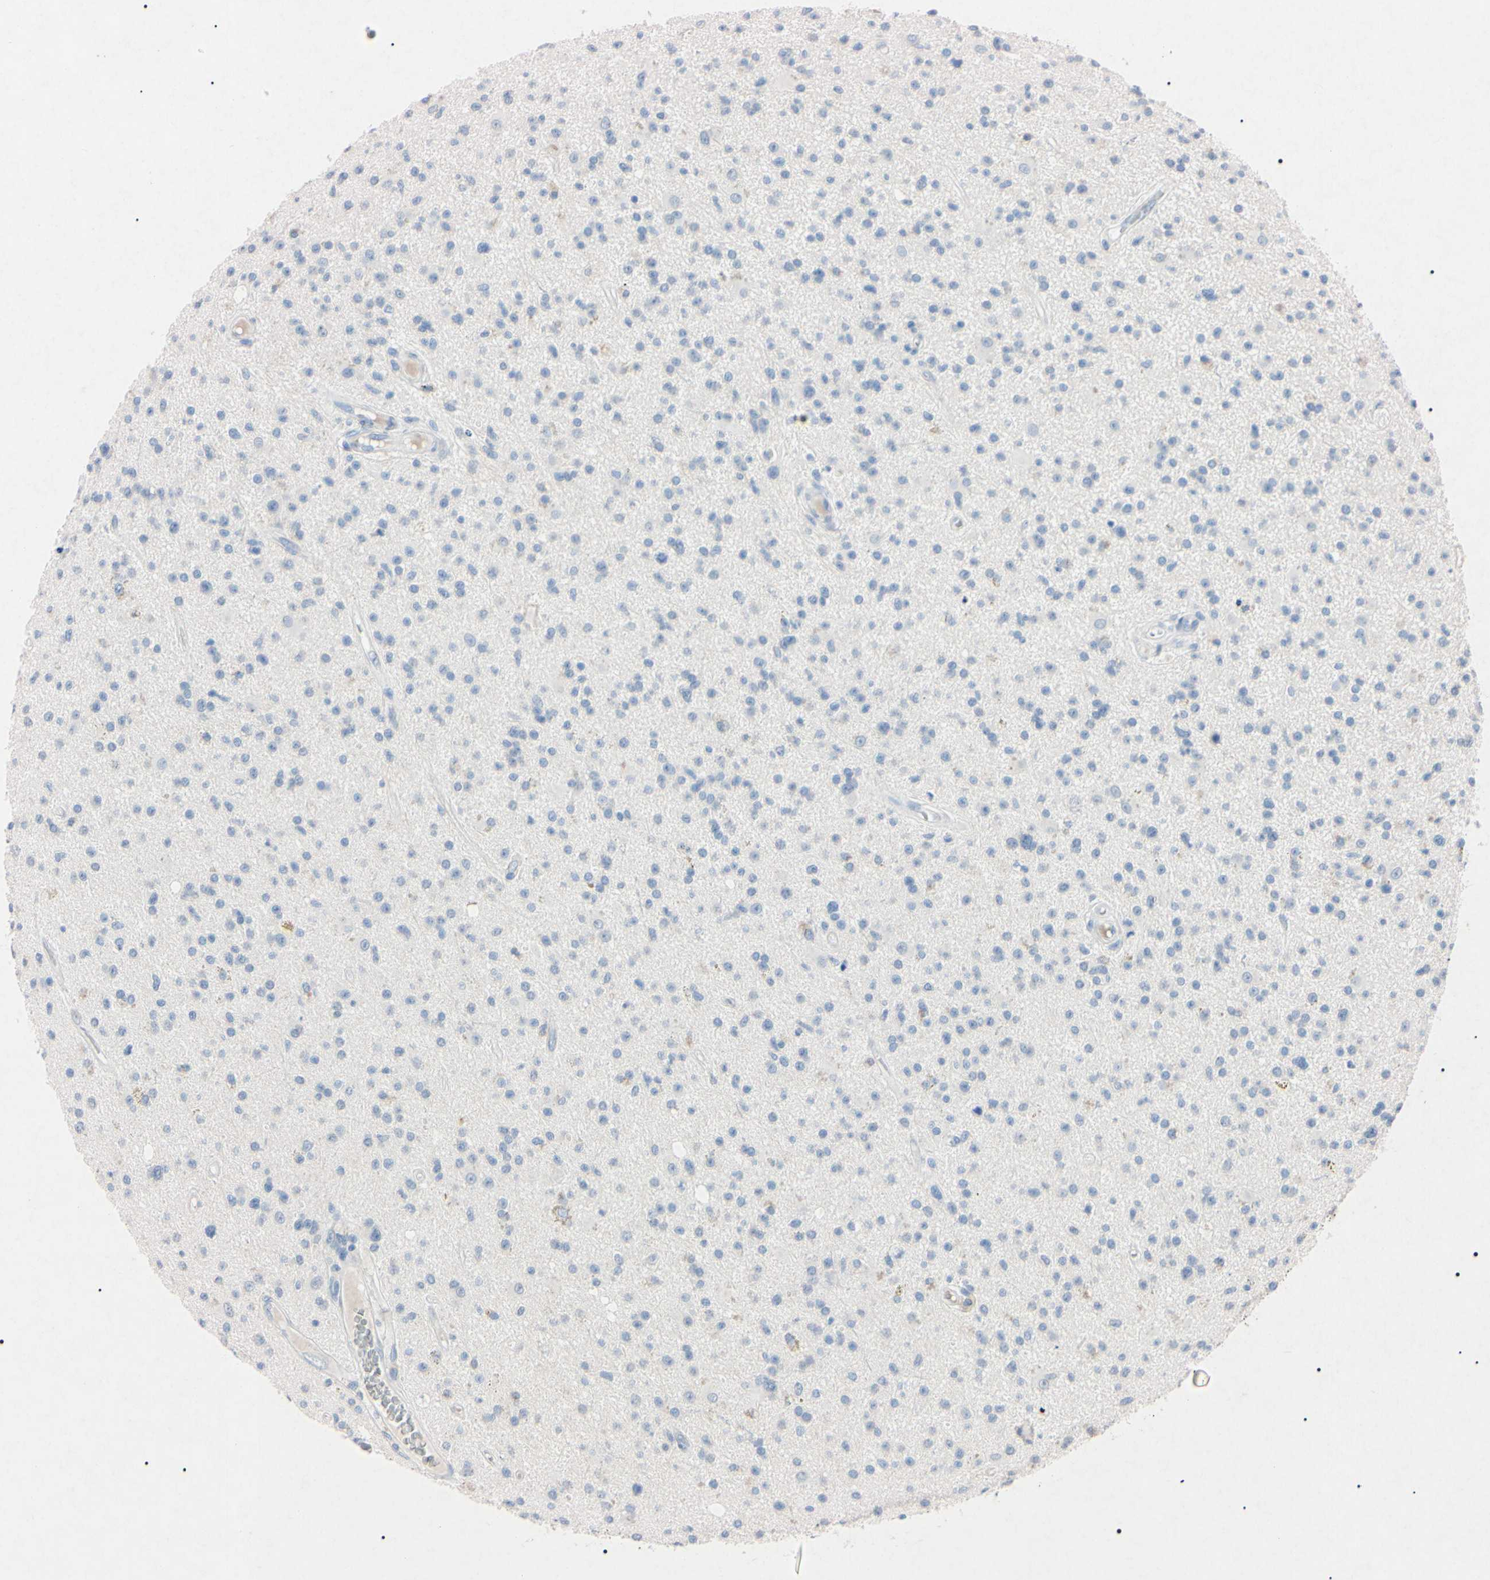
{"staining": {"intensity": "negative", "quantity": "none", "location": "none"}, "tissue": "glioma", "cell_type": "Tumor cells", "image_type": "cancer", "snomed": [{"axis": "morphology", "description": "Glioma, malignant, High grade"}, {"axis": "topography", "description": "Brain"}], "caption": "This histopathology image is of glioma stained with immunohistochemistry to label a protein in brown with the nuclei are counter-stained blue. There is no staining in tumor cells.", "gene": "ELN", "patient": {"sex": "male", "age": 33}}